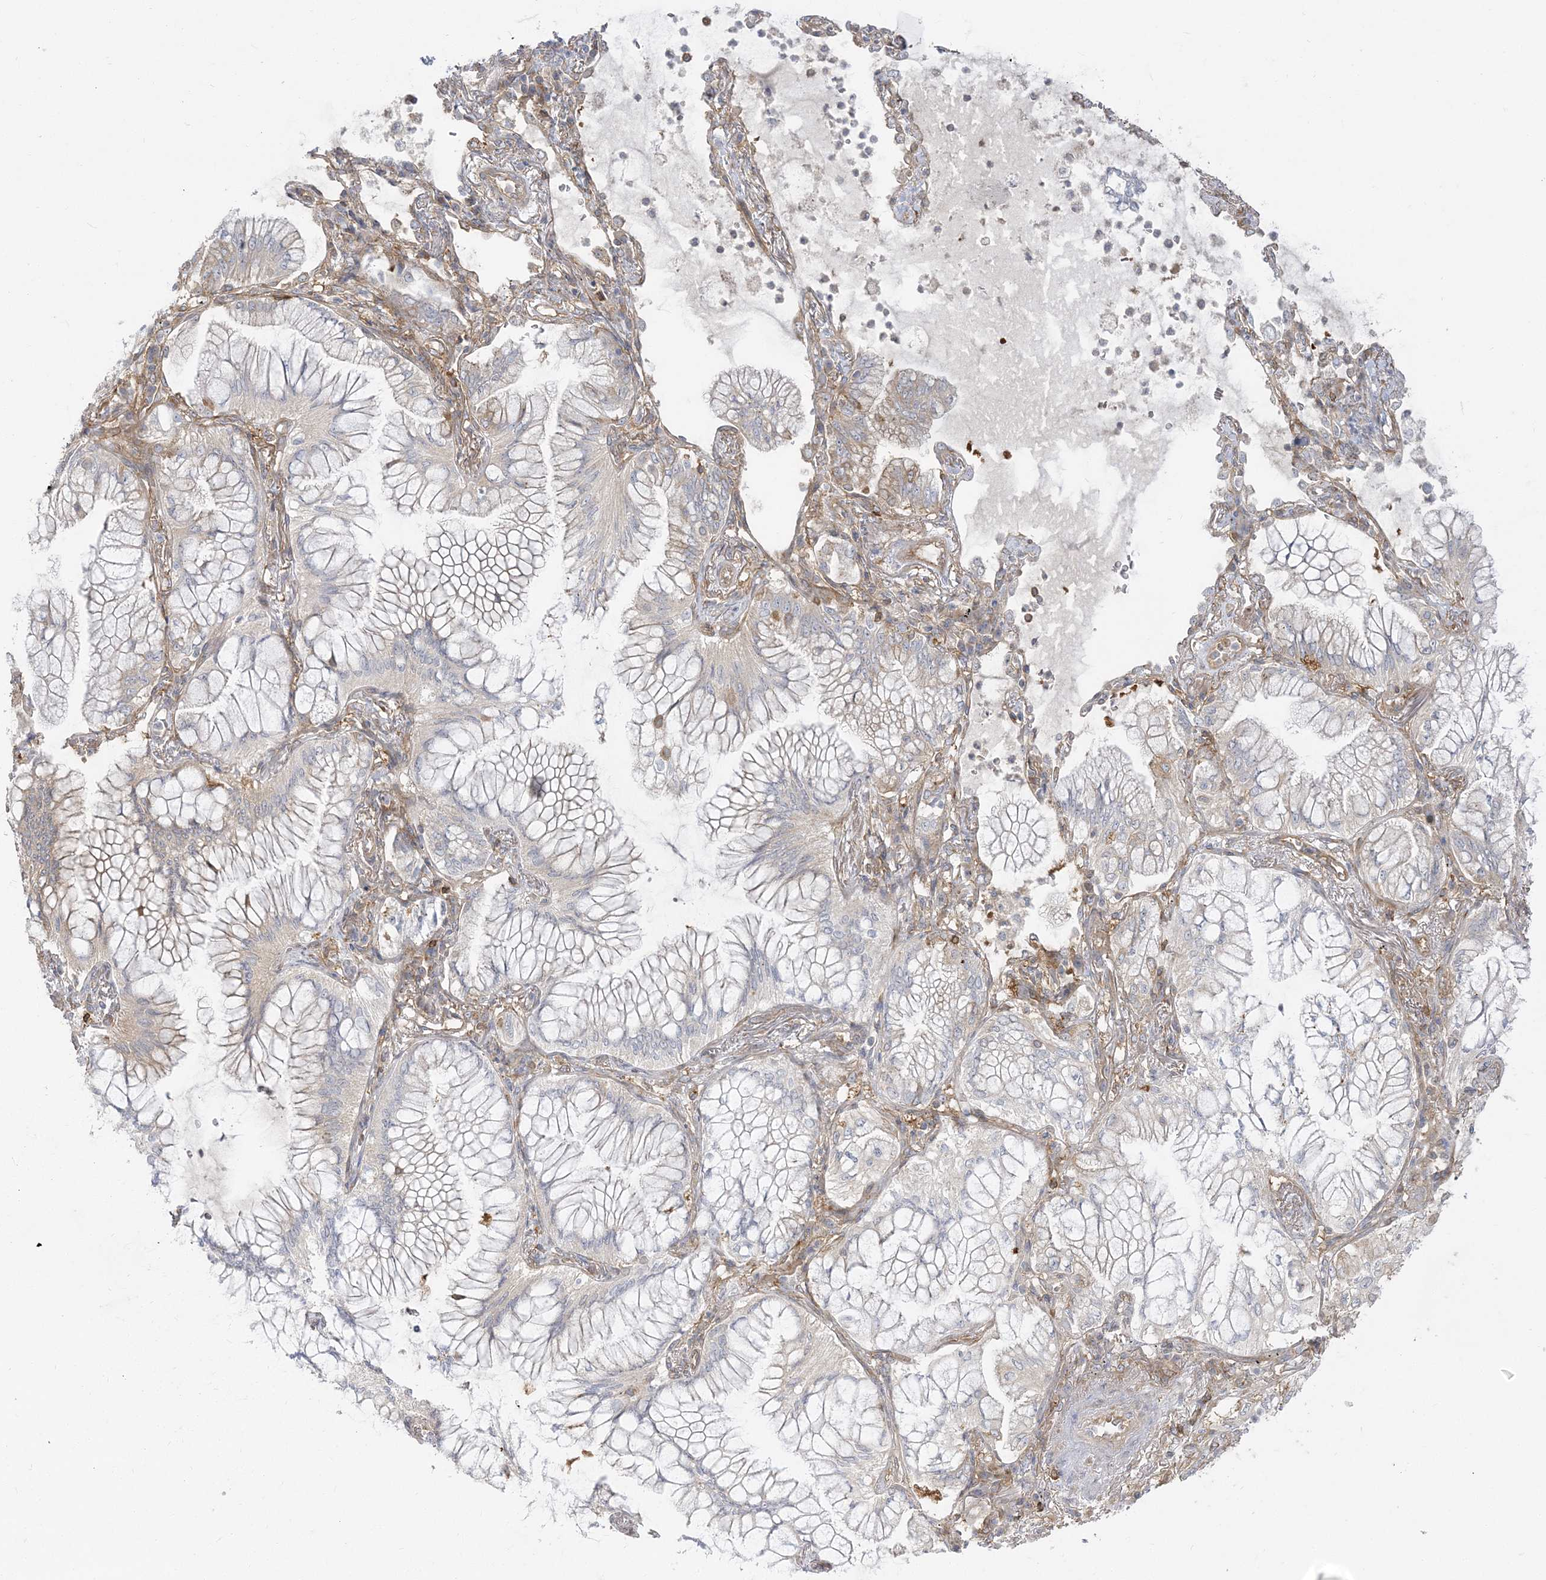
{"staining": {"intensity": "negative", "quantity": "none", "location": "none"}, "tissue": "lung cancer", "cell_type": "Tumor cells", "image_type": "cancer", "snomed": [{"axis": "morphology", "description": "Adenocarcinoma, NOS"}, {"axis": "topography", "description": "Lung"}], "caption": "An immunohistochemistry histopathology image of lung cancer is shown. There is no staining in tumor cells of lung cancer.", "gene": "STAM", "patient": {"sex": "female", "age": 70}}